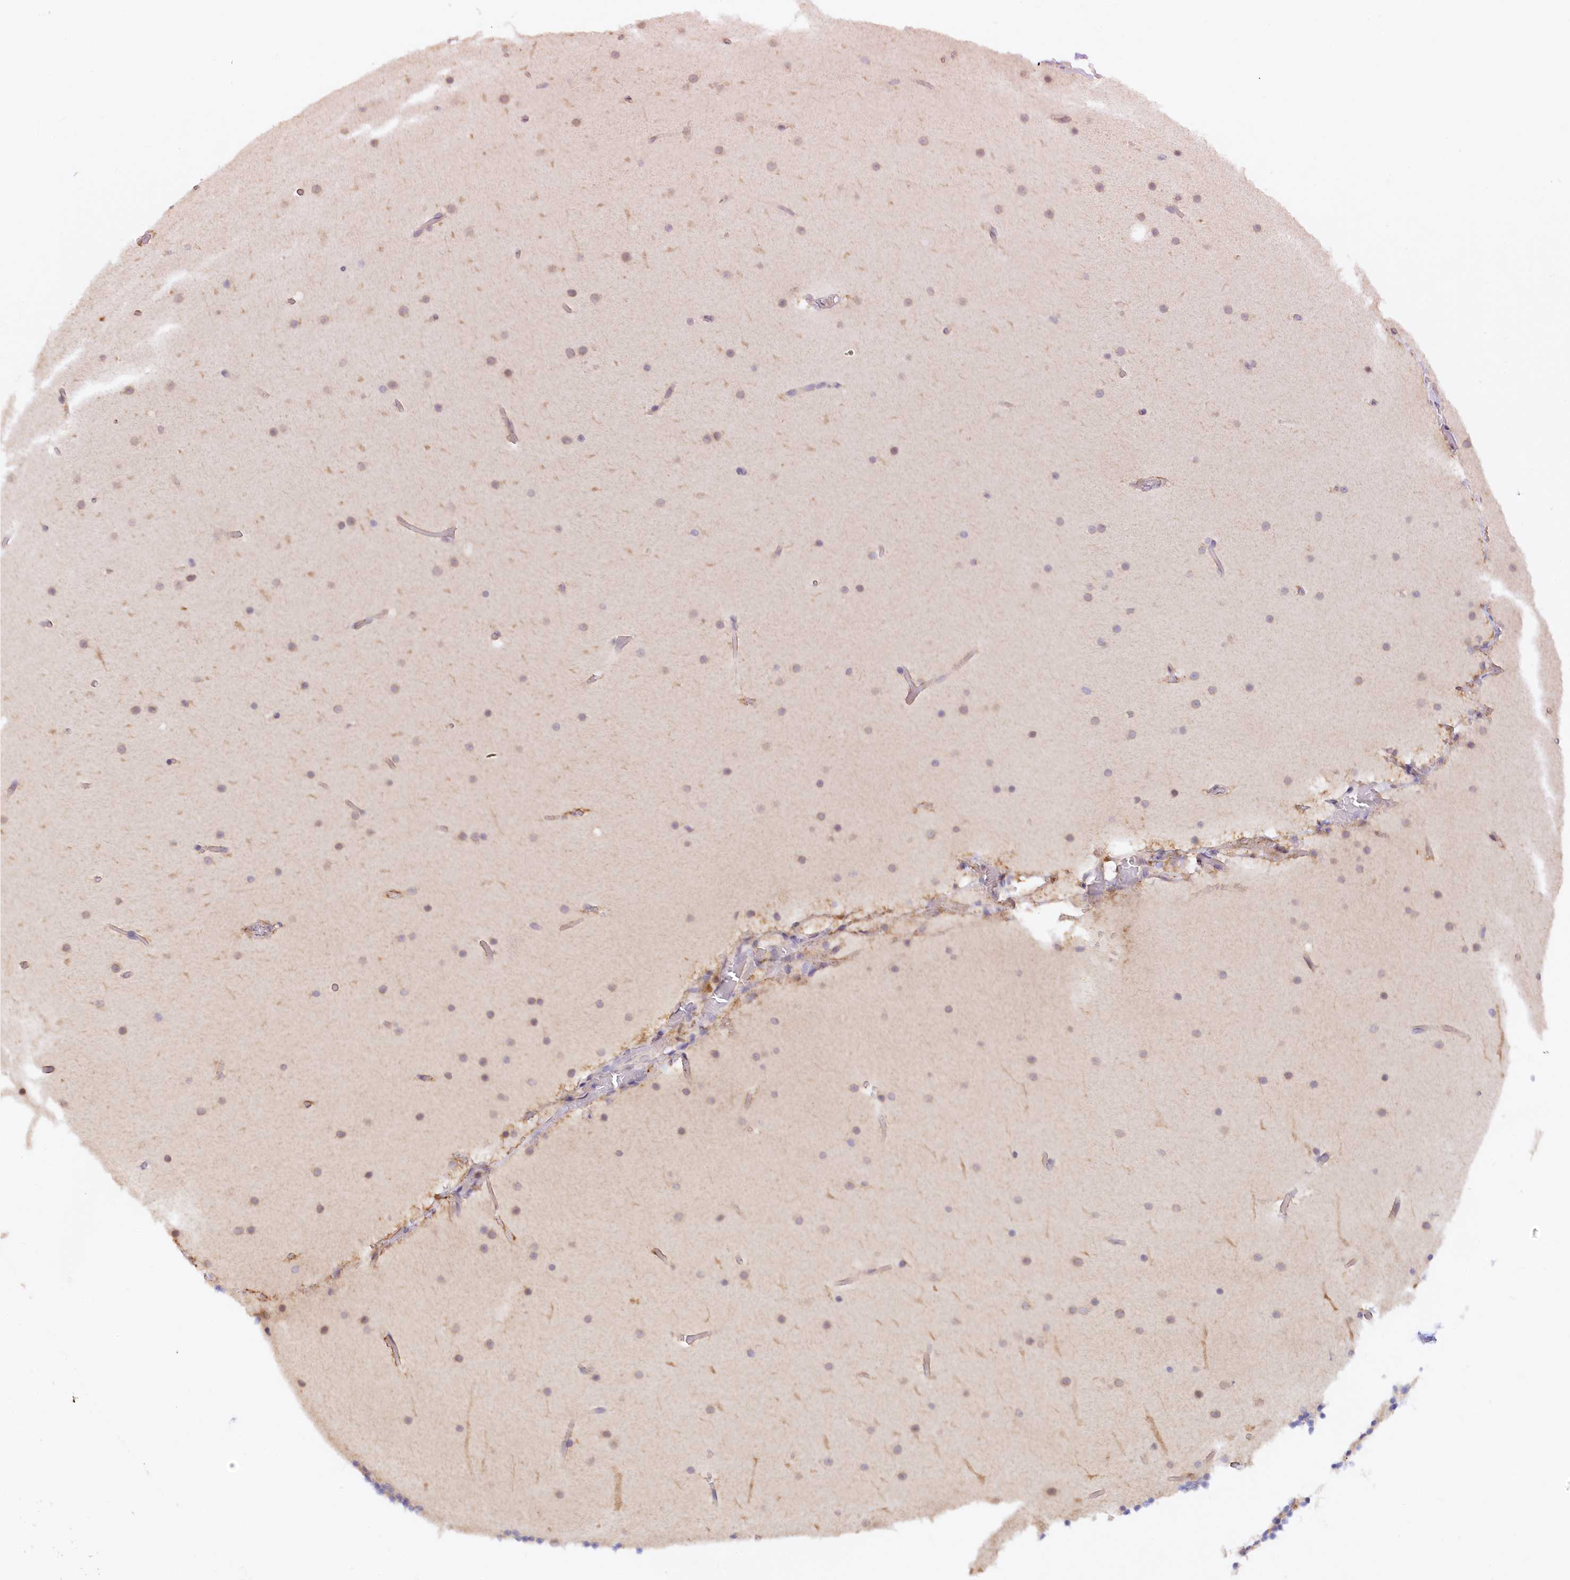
{"staining": {"intensity": "negative", "quantity": "none", "location": "none"}, "tissue": "cerebellum", "cell_type": "Cells in granular layer", "image_type": "normal", "snomed": [{"axis": "morphology", "description": "Normal tissue, NOS"}, {"axis": "topography", "description": "Cerebellum"}], "caption": "This is an immunohistochemistry (IHC) image of normal human cerebellum. There is no positivity in cells in granular layer.", "gene": "PAIP2", "patient": {"sex": "male", "age": 57}}